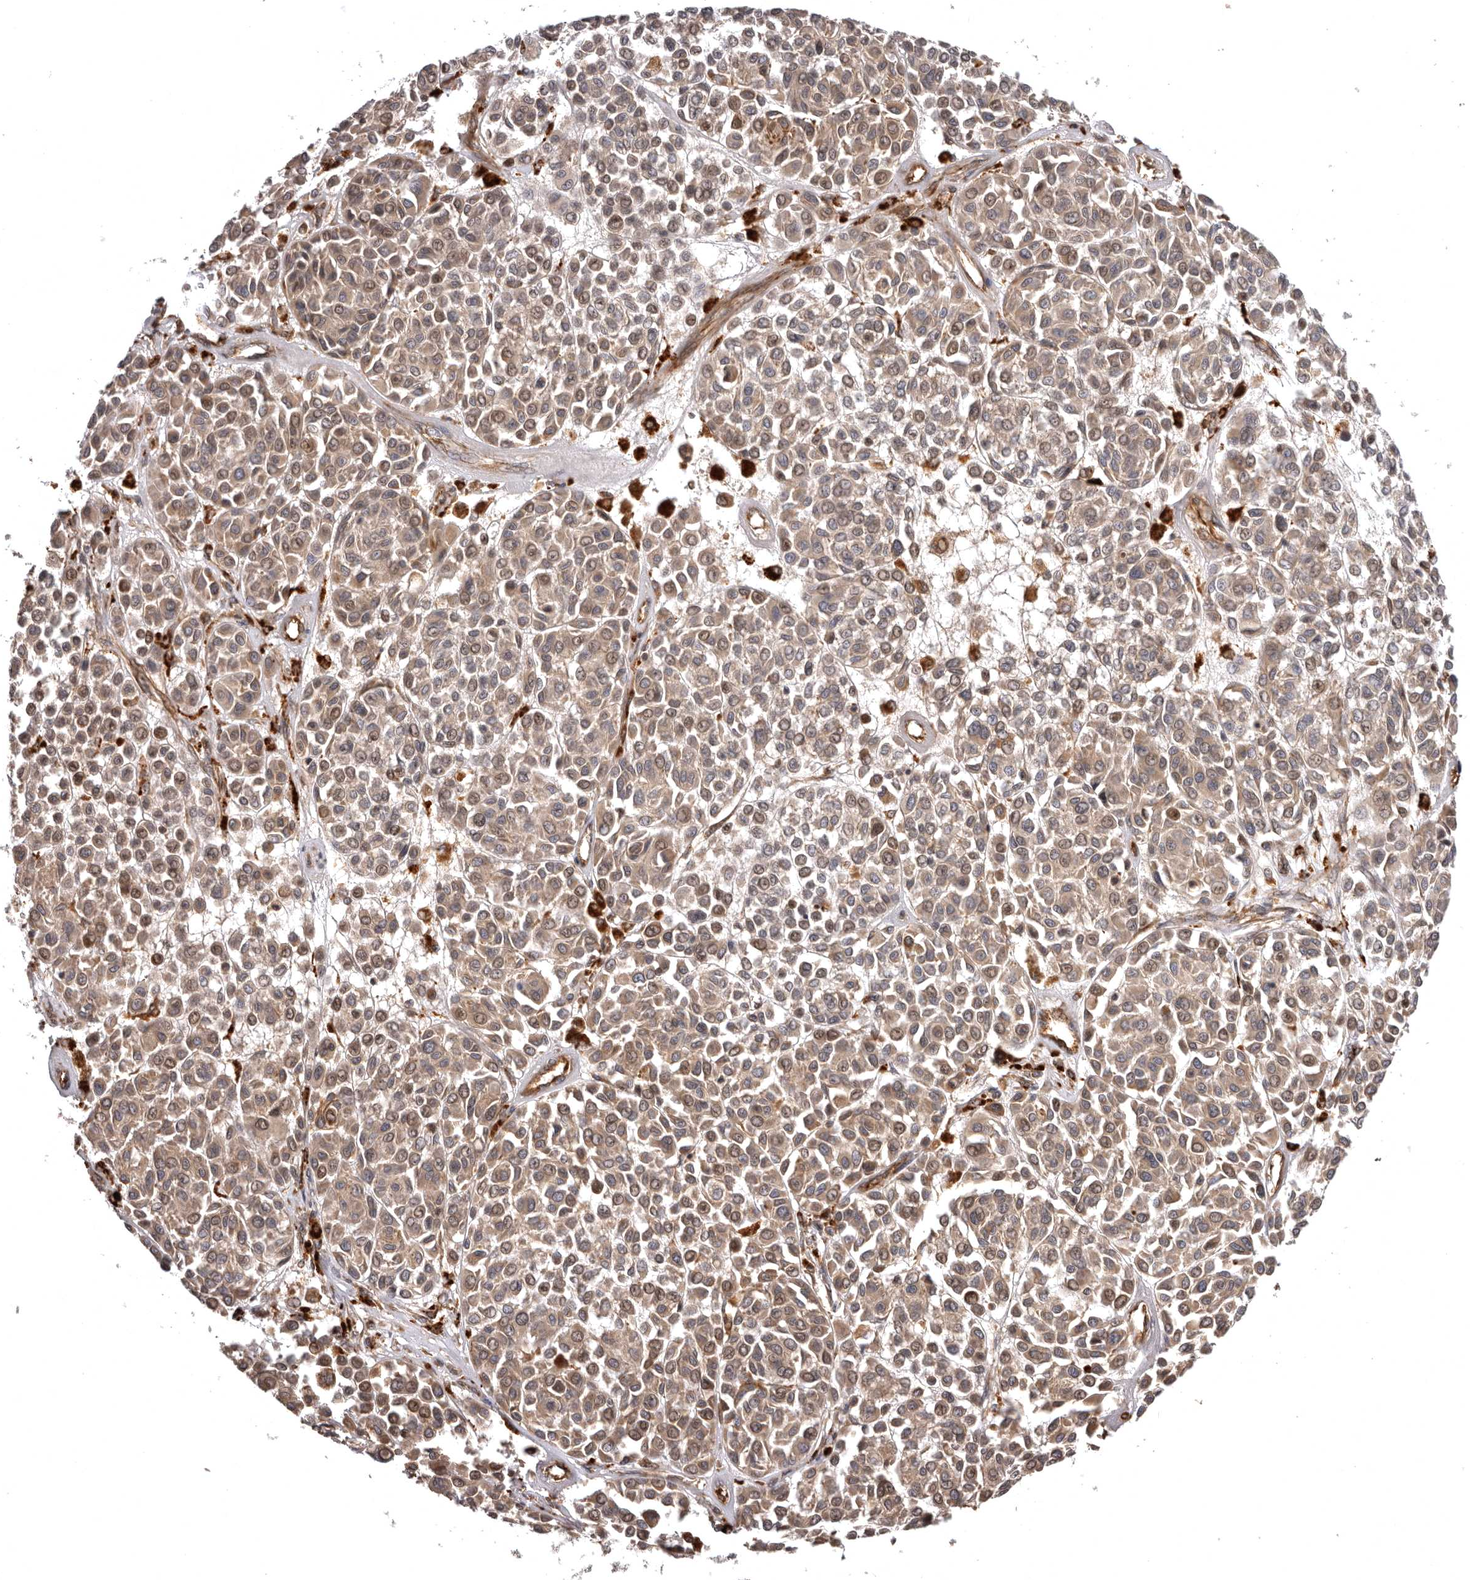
{"staining": {"intensity": "weak", "quantity": ">75%", "location": "cytoplasmic/membranous,nuclear"}, "tissue": "melanoma", "cell_type": "Tumor cells", "image_type": "cancer", "snomed": [{"axis": "morphology", "description": "Malignant melanoma, Metastatic site"}, {"axis": "topography", "description": "Soft tissue"}], "caption": "Malignant melanoma (metastatic site) stained for a protein reveals weak cytoplasmic/membranous and nuclear positivity in tumor cells.", "gene": "ADCY2", "patient": {"sex": "male", "age": 41}}